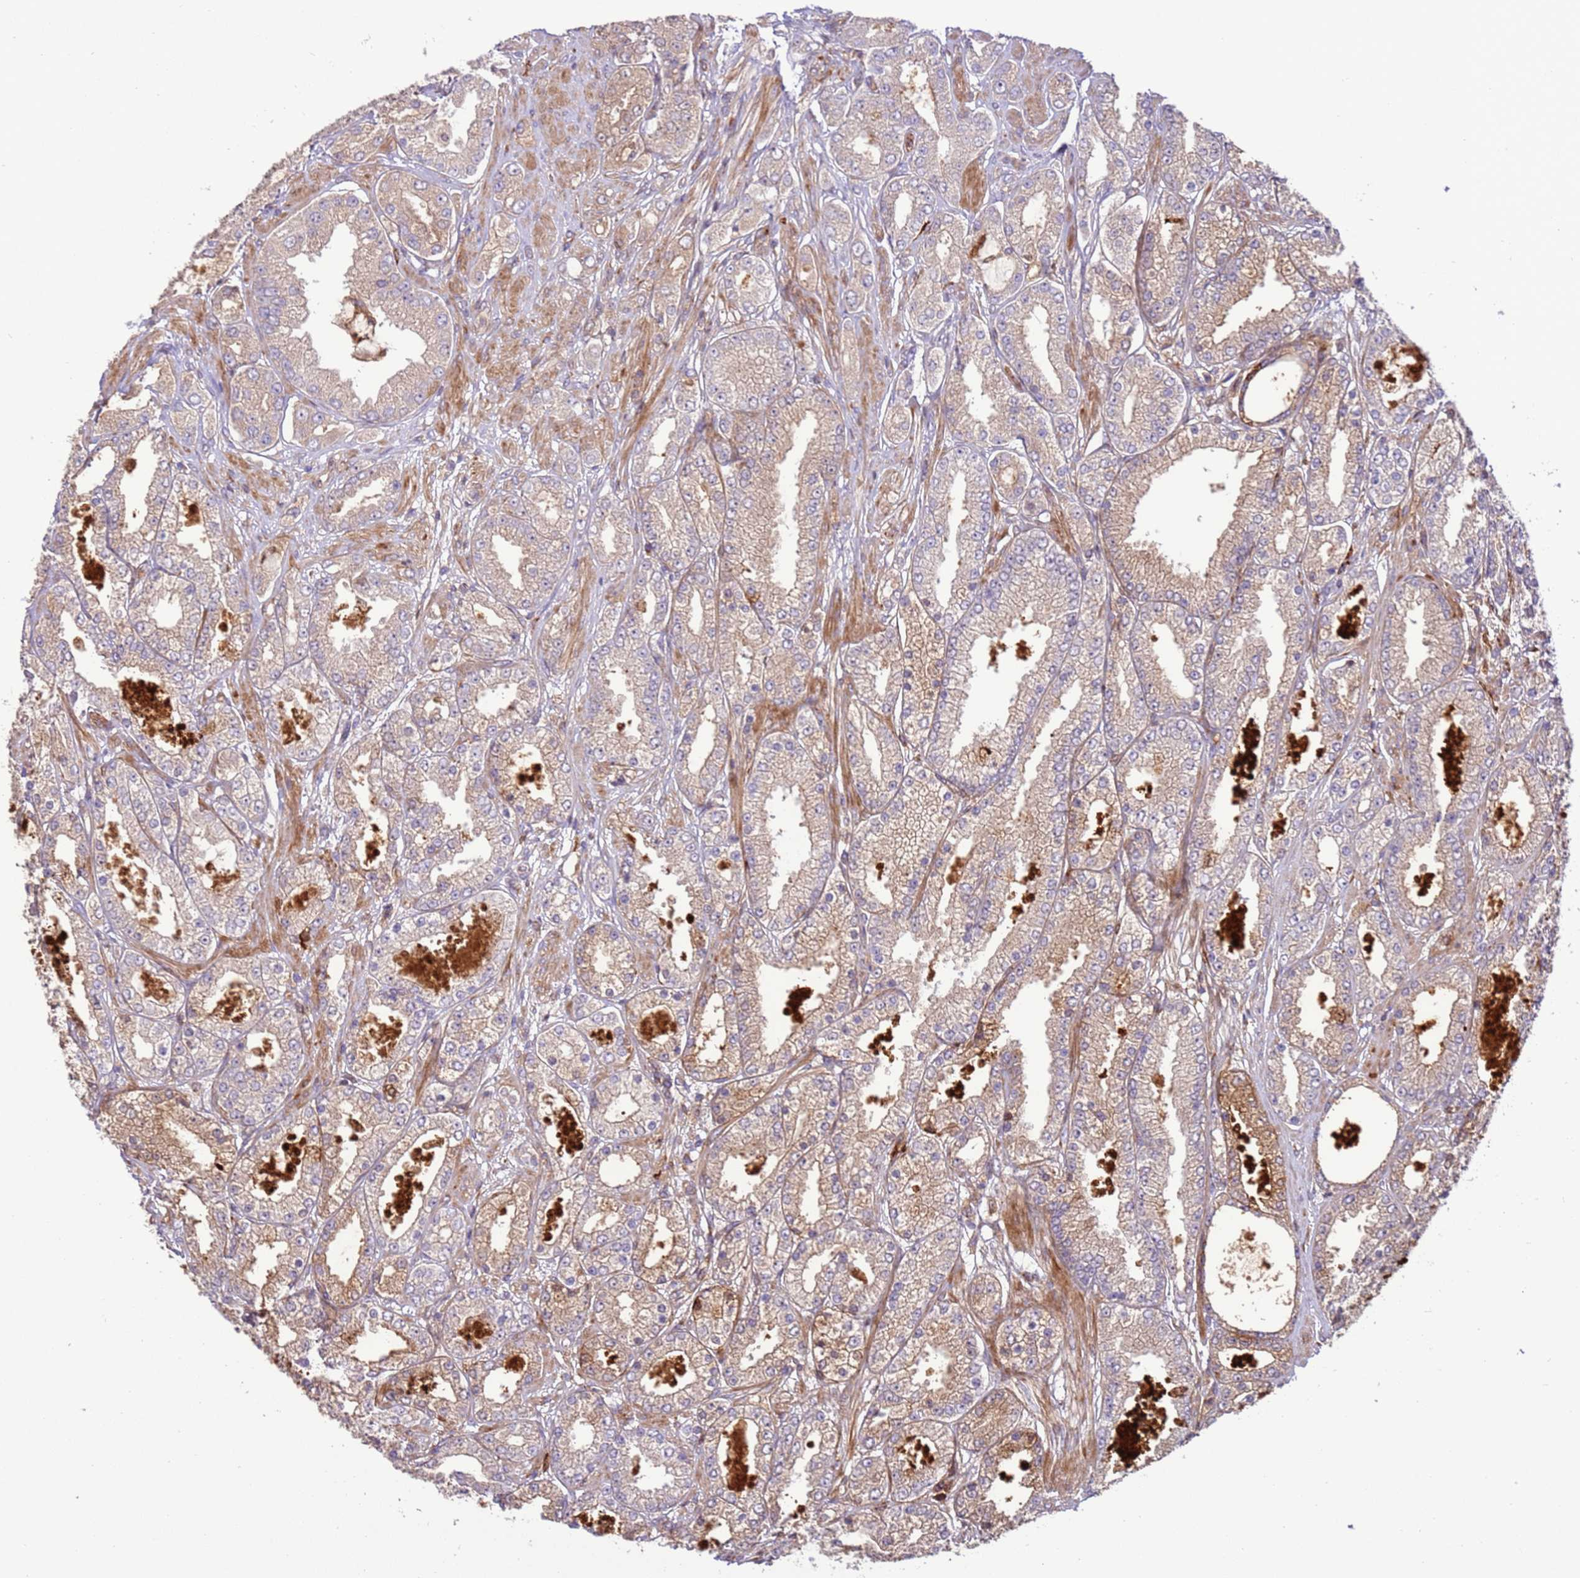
{"staining": {"intensity": "weak", "quantity": "25%-75%", "location": "cytoplasmic/membranous"}, "tissue": "prostate cancer", "cell_type": "Tumor cells", "image_type": "cancer", "snomed": [{"axis": "morphology", "description": "Adenocarcinoma, High grade"}, {"axis": "topography", "description": "Prostate"}], "caption": "Tumor cells show low levels of weak cytoplasmic/membranous positivity in approximately 25%-75% of cells in human high-grade adenocarcinoma (prostate).", "gene": "ZNF624", "patient": {"sex": "male", "age": 68}}